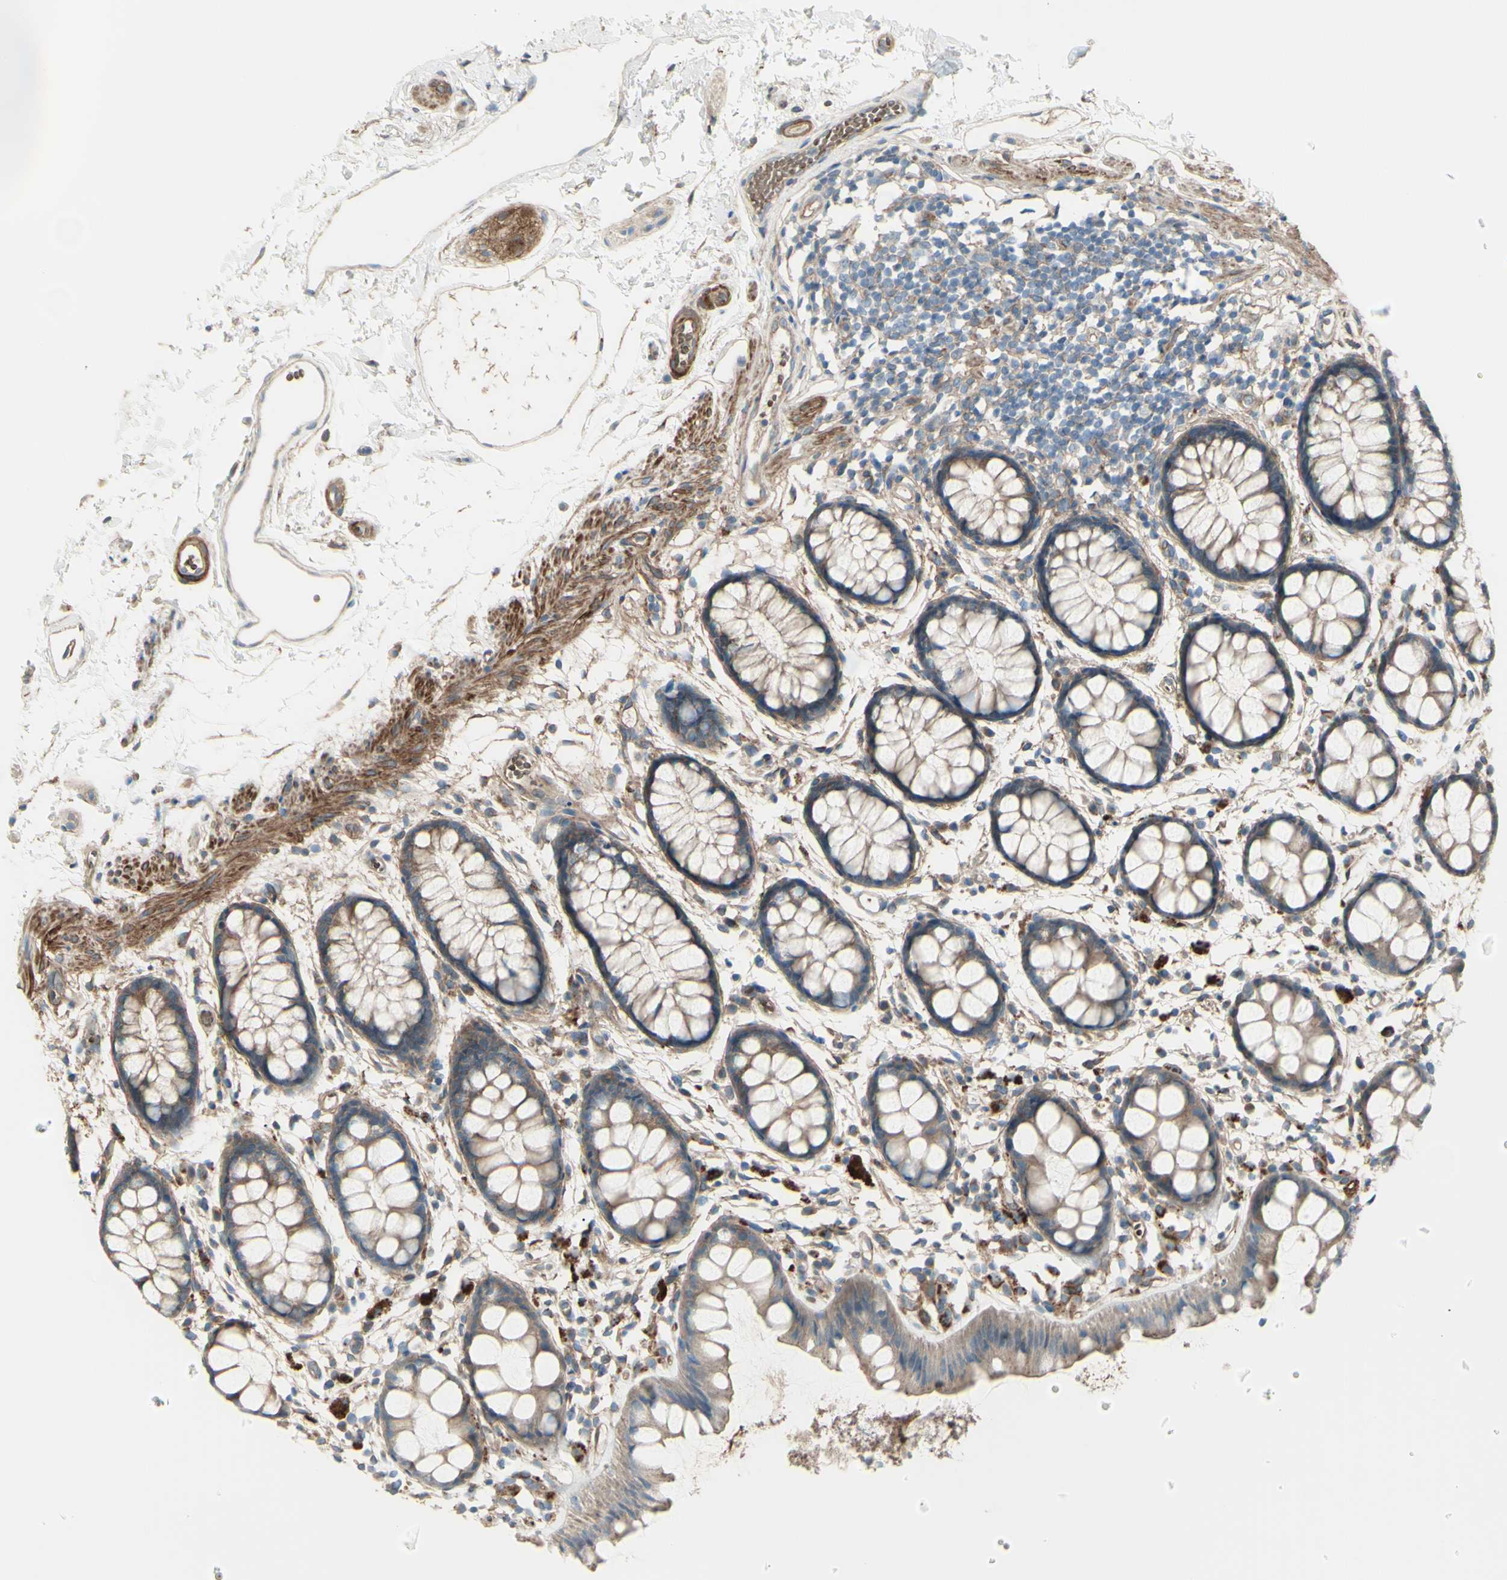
{"staining": {"intensity": "weak", "quantity": ">75%", "location": "cytoplasmic/membranous"}, "tissue": "rectum", "cell_type": "Glandular cells", "image_type": "normal", "snomed": [{"axis": "morphology", "description": "Normal tissue, NOS"}, {"axis": "topography", "description": "Rectum"}], "caption": "Normal rectum demonstrates weak cytoplasmic/membranous staining in about >75% of glandular cells, visualized by immunohistochemistry.", "gene": "PCDHGA10", "patient": {"sex": "female", "age": 66}}